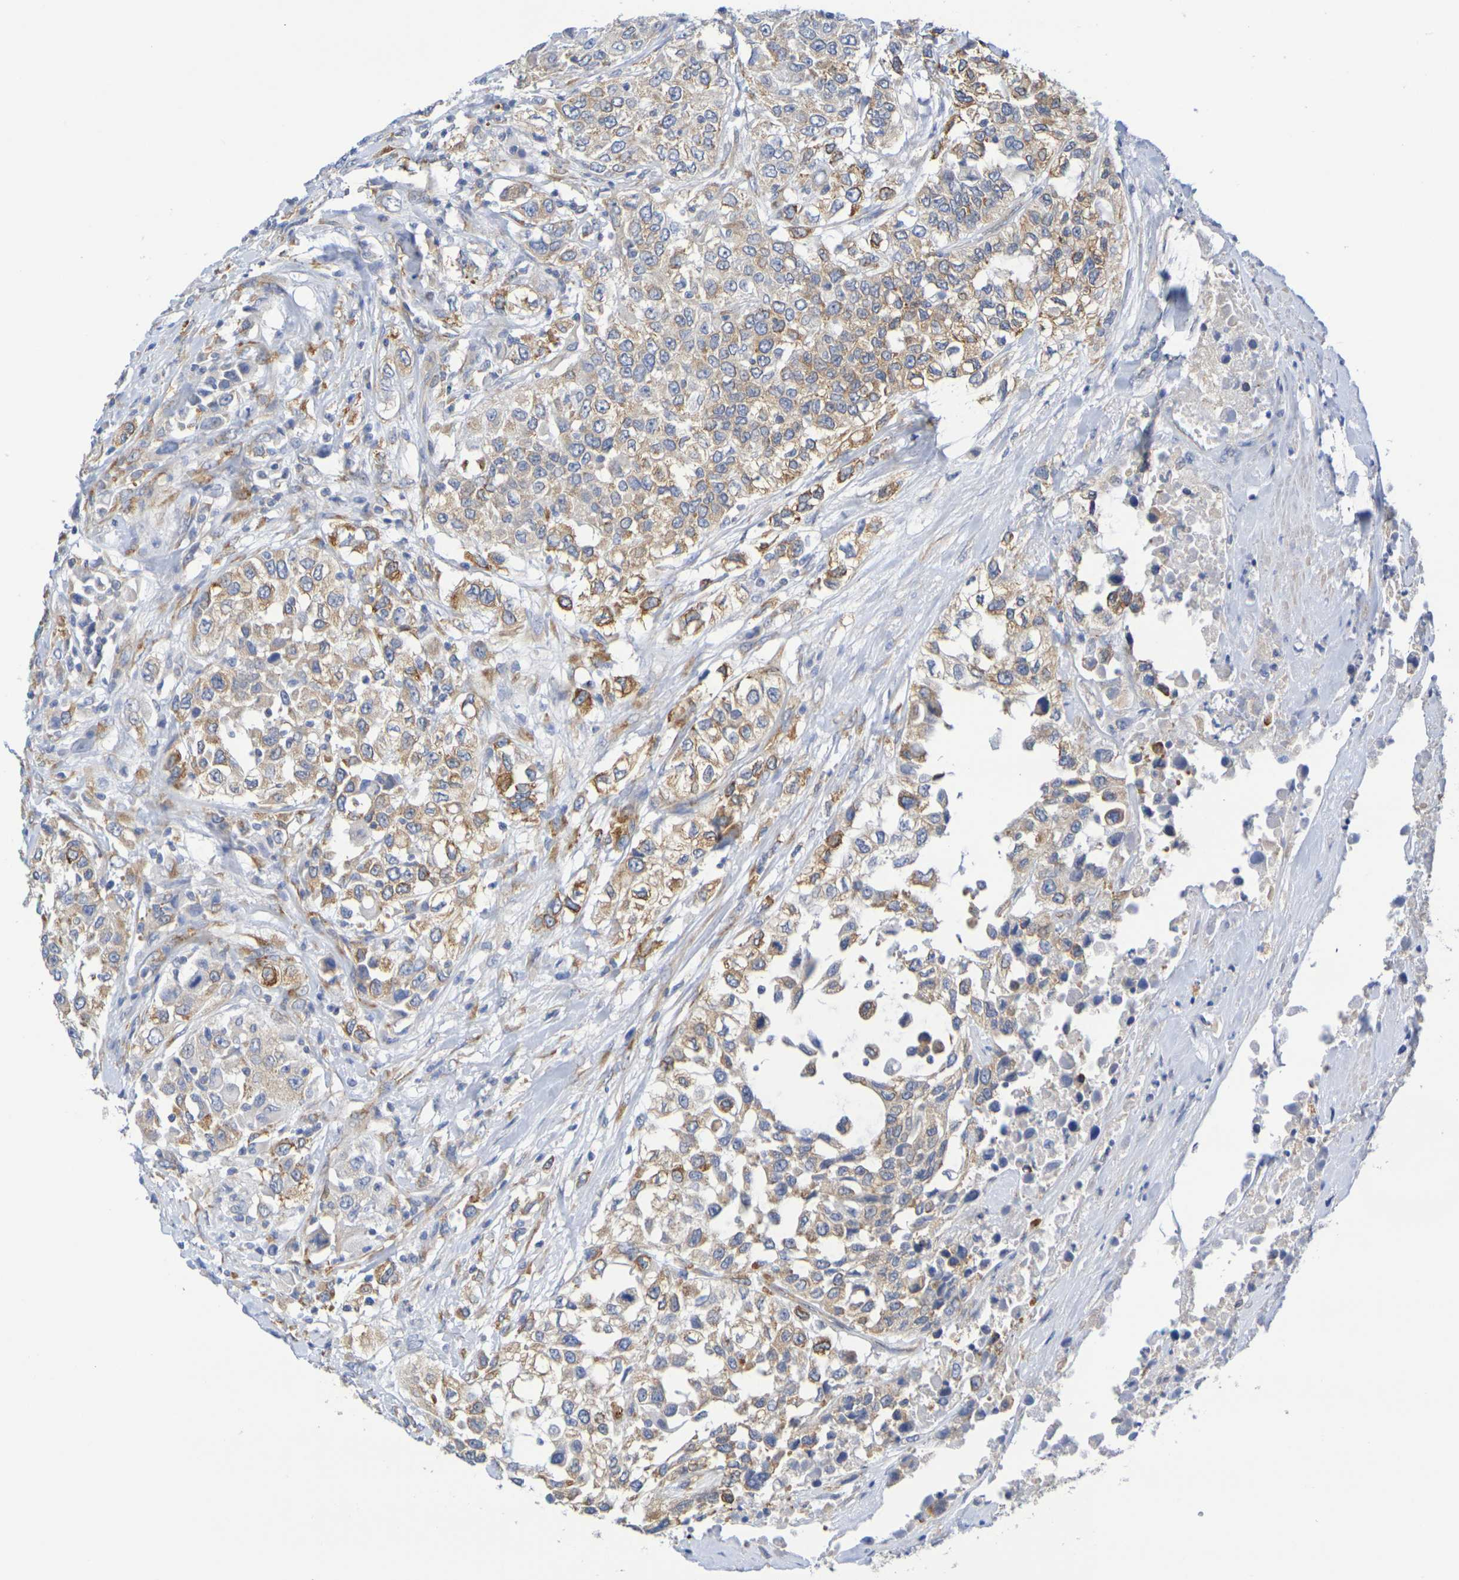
{"staining": {"intensity": "moderate", "quantity": "25%-75%", "location": "cytoplasmic/membranous"}, "tissue": "urothelial cancer", "cell_type": "Tumor cells", "image_type": "cancer", "snomed": [{"axis": "morphology", "description": "Urothelial carcinoma, High grade"}, {"axis": "topography", "description": "Urinary bladder"}], "caption": "Protein expression analysis of urothelial carcinoma (high-grade) shows moderate cytoplasmic/membranous positivity in about 25%-75% of tumor cells. Immunohistochemistry stains the protein in brown and the nuclei are stained blue.", "gene": "TMCC3", "patient": {"sex": "female", "age": 80}}